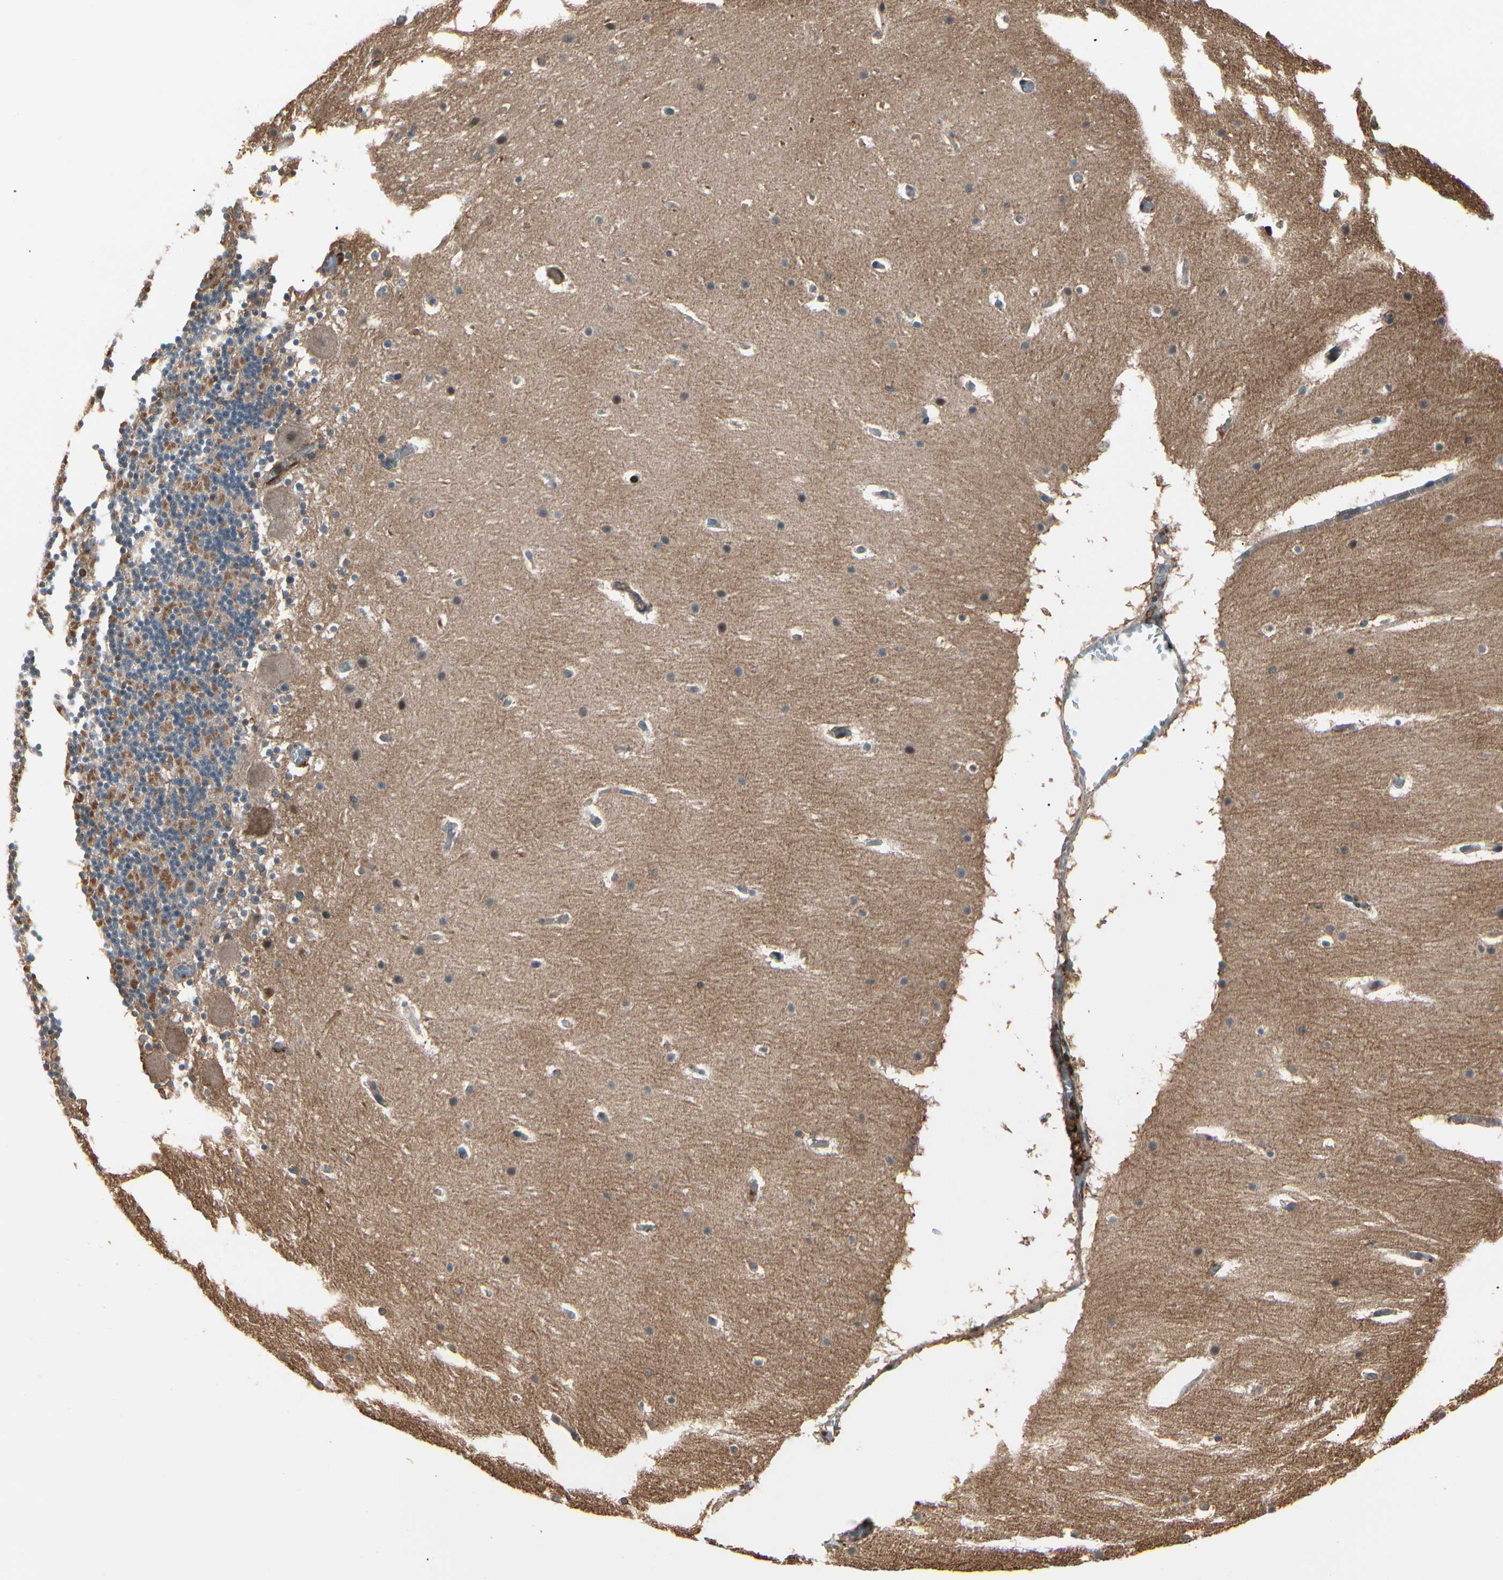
{"staining": {"intensity": "moderate", "quantity": "<25%", "location": "cytoplasmic/membranous"}, "tissue": "cerebellum", "cell_type": "Cells in granular layer", "image_type": "normal", "snomed": [{"axis": "morphology", "description": "Normal tissue, NOS"}, {"axis": "topography", "description": "Cerebellum"}], "caption": "High-power microscopy captured an immunohistochemistry (IHC) micrograph of unremarkable cerebellum, revealing moderate cytoplasmic/membranous positivity in about <25% of cells in granular layer. (DAB (3,3'-diaminobenzidine) IHC, brown staining for protein, blue staining for nuclei).", "gene": "MAPK13", "patient": {"sex": "male", "age": 45}}